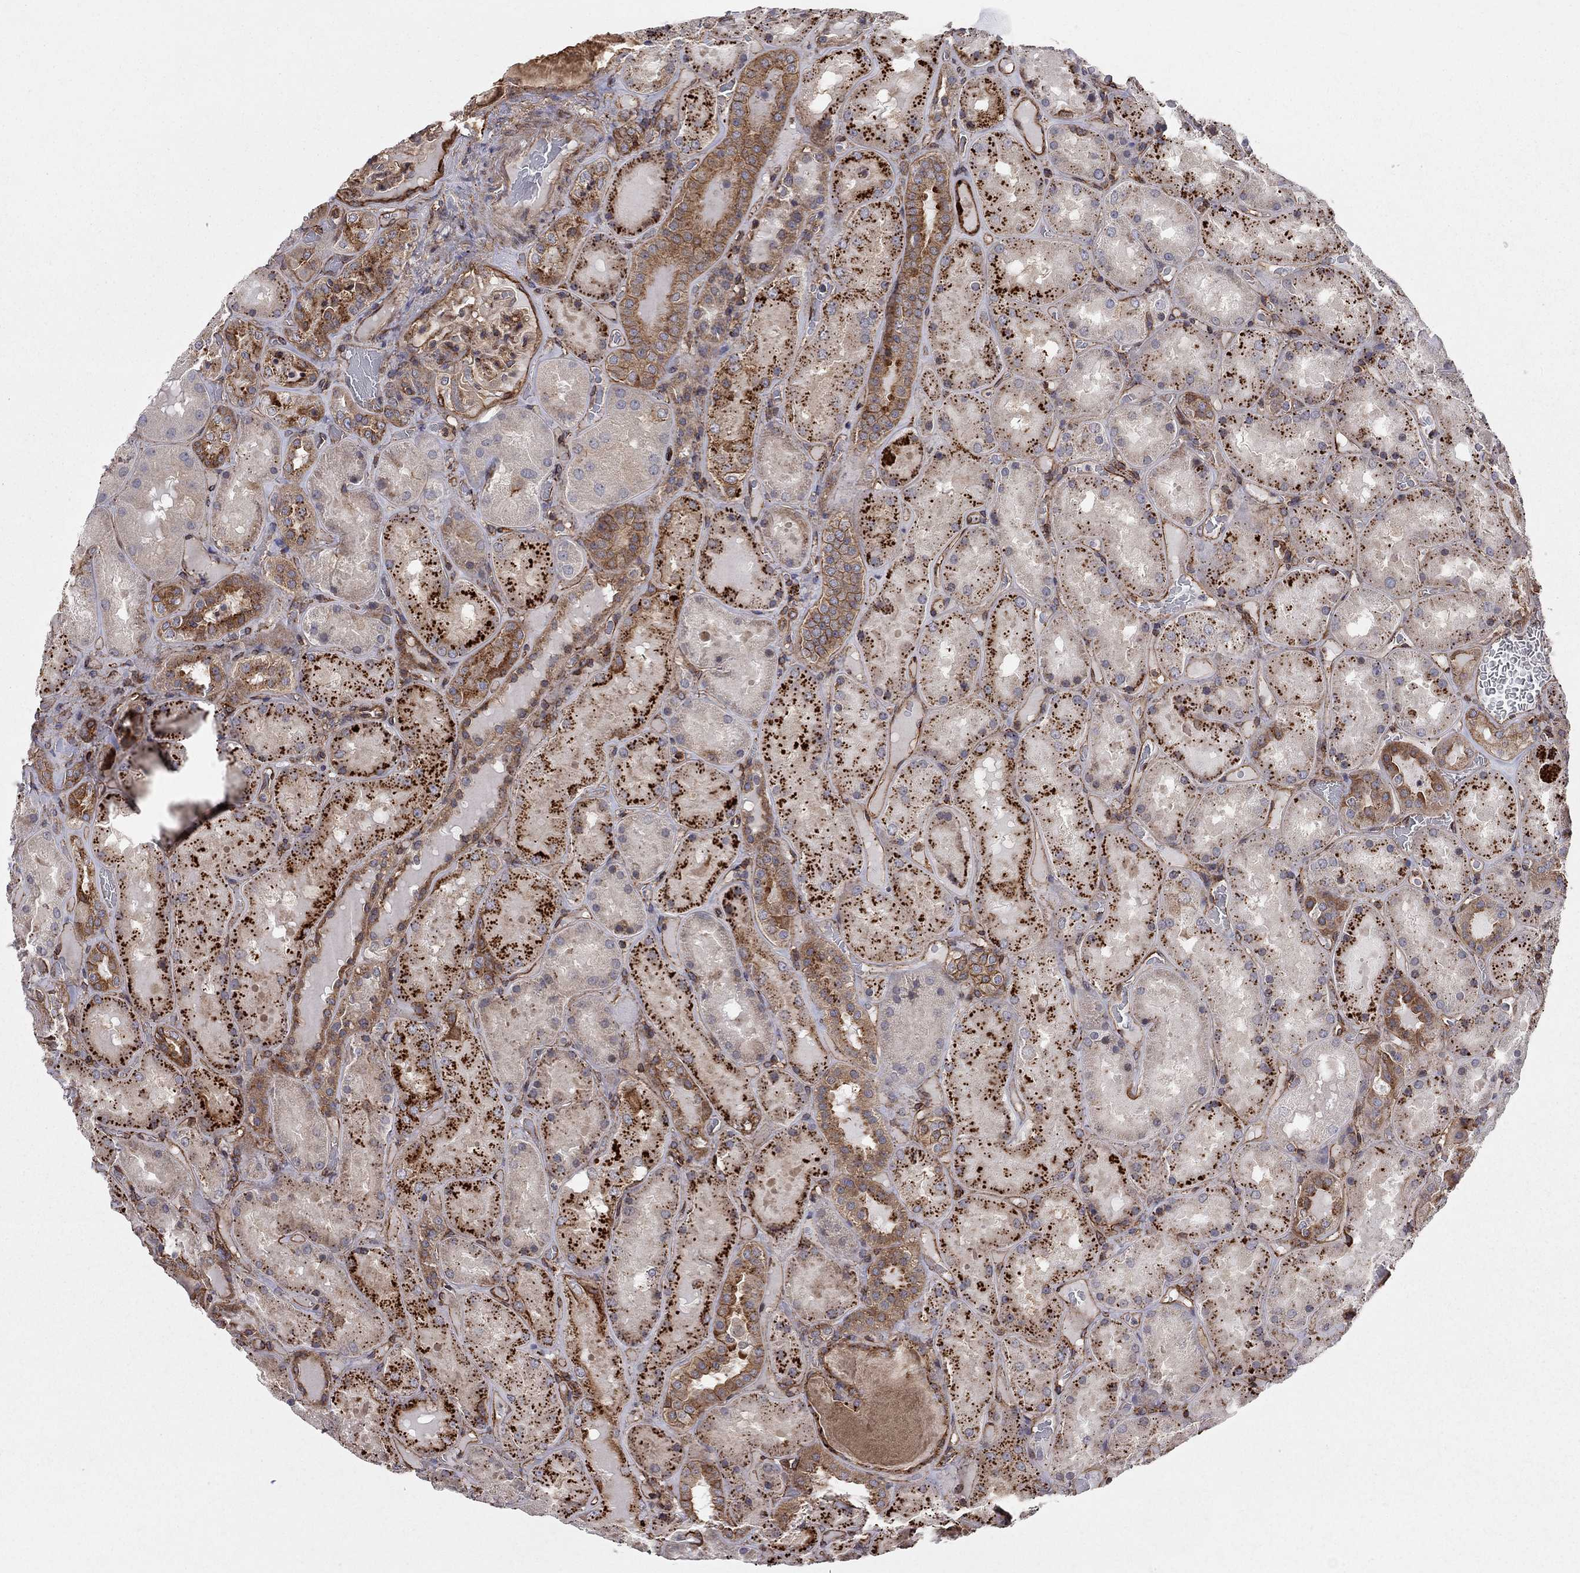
{"staining": {"intensity": "moderate", "quantity": "25%-75%", "location": "cytoplasmic/membranous"}, "tissue": "kidney", "cell_type": "Cells in glomeruli", "image_type": "normal", "snomed": [{"axis": "morphology", "description": "Normal tissue, NOS"}, {"axis": "topography", "description": "Kidney"}], "caption": "A brown stain shows moderate cytoplasmic/membranous positivity of a protein in cells in glomeruli of benign kidney. Ihc stains the protein of interest in brown and the nuclei are stained blue.", "gene": "RASEF", "patient": {"sex": "male", "age": 73}}